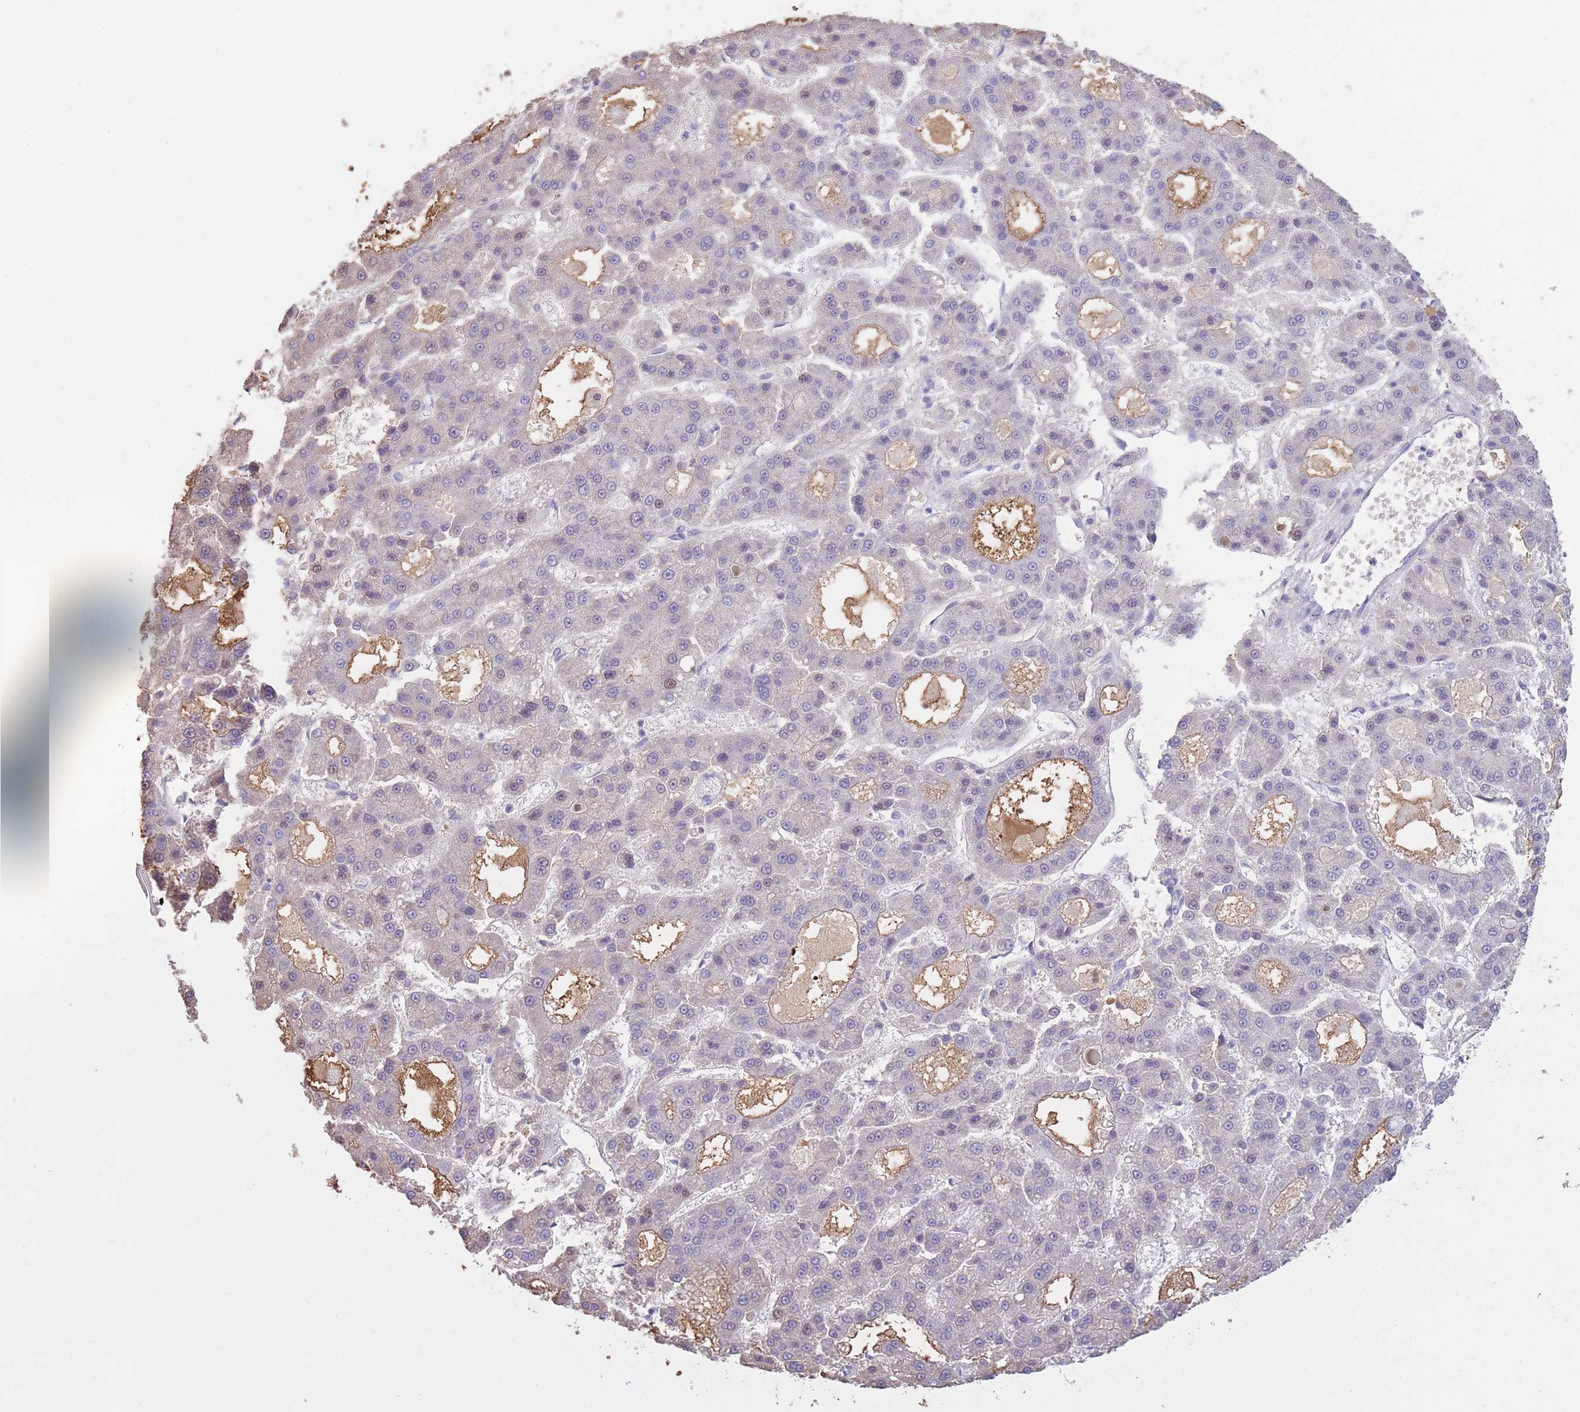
{"staining": {"intensity": "weak", "quantity": "<25%", "location": "nuclear"}, "tissue": "liver cancer", "cell_type": "Tumor cells", "image_type": "cancer", "snomed": [{"axis": "morphology", "description": "Carcinoma, Hepatocellular, NOS"}, {"axis": "topography", "description": "Liver"}], "caption": "Immunohistochemistry (IHC) photomicrograph of human hepatocellular carcinoma (liver) stained for a protein (brown), which reveals no staining in tumor cells. Nuclei are stained in blue.", "gene": "AP3S2", "patient": {"sex": "male", "age": 70}}